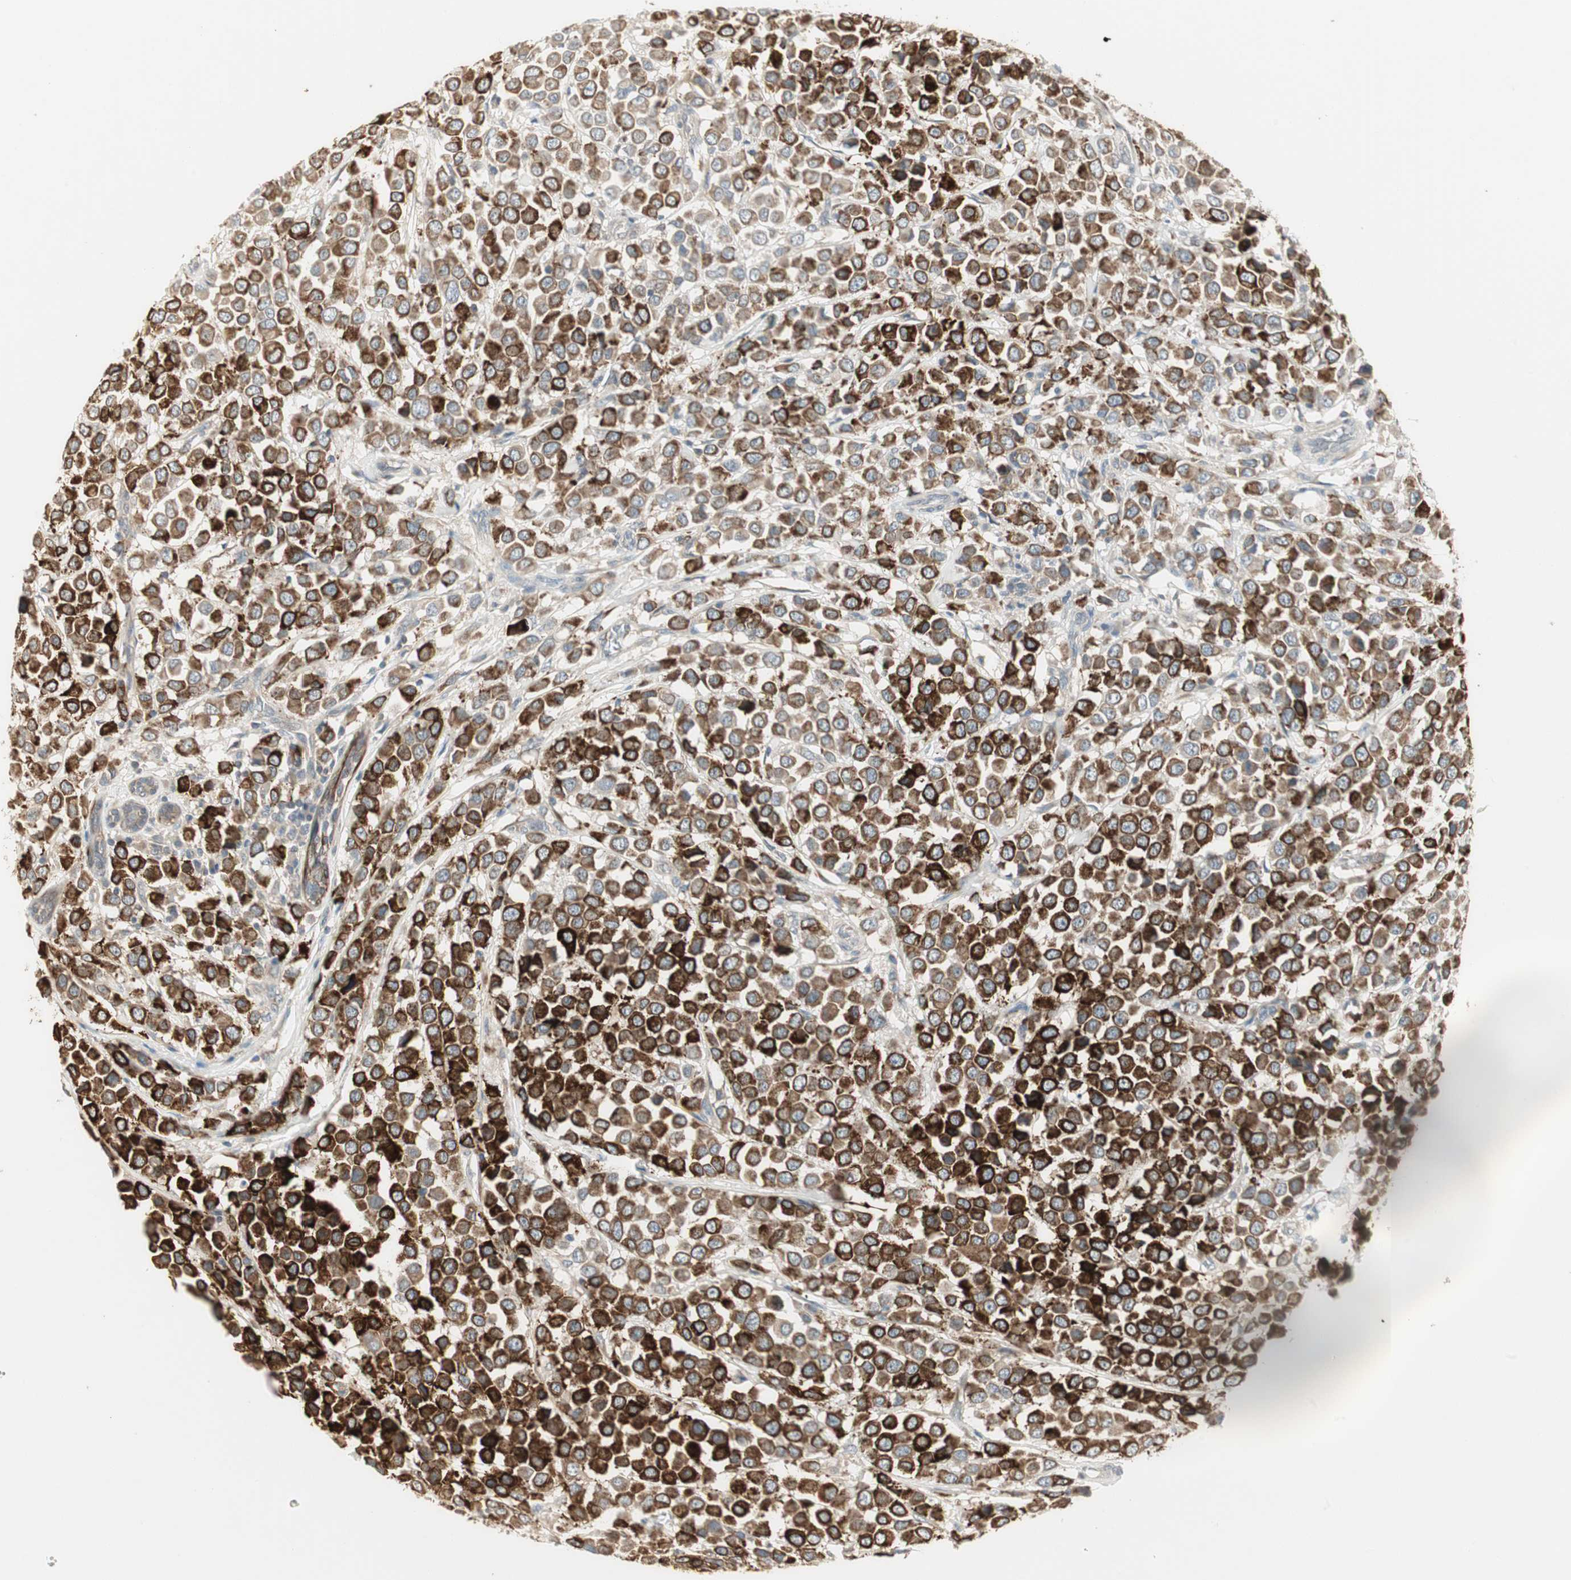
{"staining": {"intensity": "strong", "quantity": ">75%", "location": "cytoplasmic/membranous"}, "tissue": "breast cancer", "cell_type": "Tumor cells", "image_type": "cancer", "snomed": [{"axis": "morphology", "description": "Duct carcinoma"}, {"axis": "topography", "description": "Breast"}], "caption": "Protein staining exhibits strong cytoplasmic/membranous positivity in about >75% of tumor cells in breast cancer (invasive ductal carcinoma). (Stains: DAB in brown, nuclei in blue, Microscopy: brightfield microscopy at high magnification).", "gene": "ZFP36", "patient": {"sex": "female", "age": 61}}